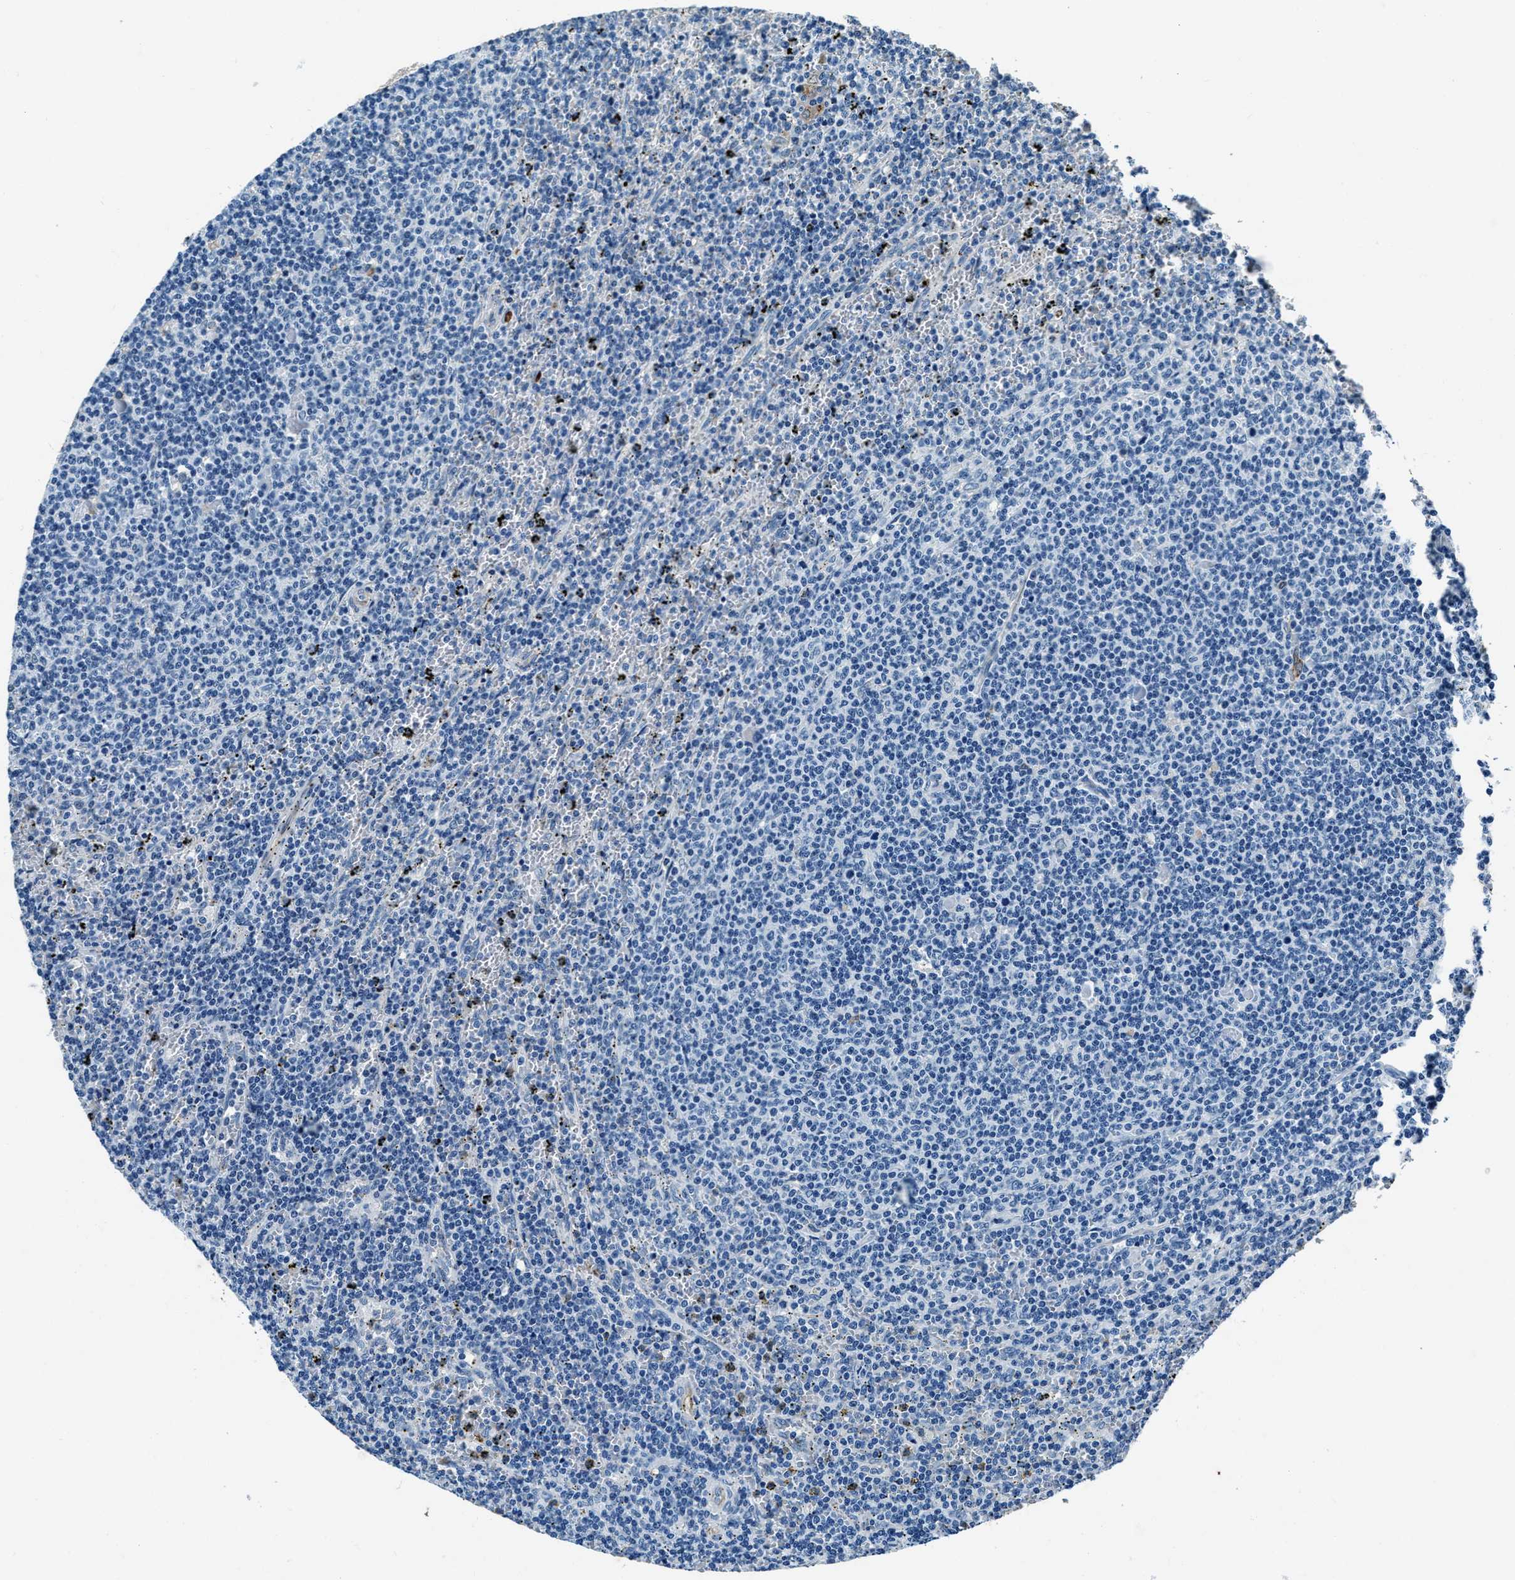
{"staining": {"intensity": "negative", "quantity": "none", "location": "none"}, "tissue": "lymphoma", "cell_type": "Tumor cells", "image_type": "cancer", "snomed": [{"axis": "morphology", "description": "Malignant lymphoma, non-Hodgkin's type, Low grade"}, {"axis": "topography", "description": "Spleen"}], "caption": "Lymphoma was stained to show a protein in brown. There is no significant staining in tumor cells.", "gene": "PTPDC1", "patient": {"sex": "female", "age": 50}}